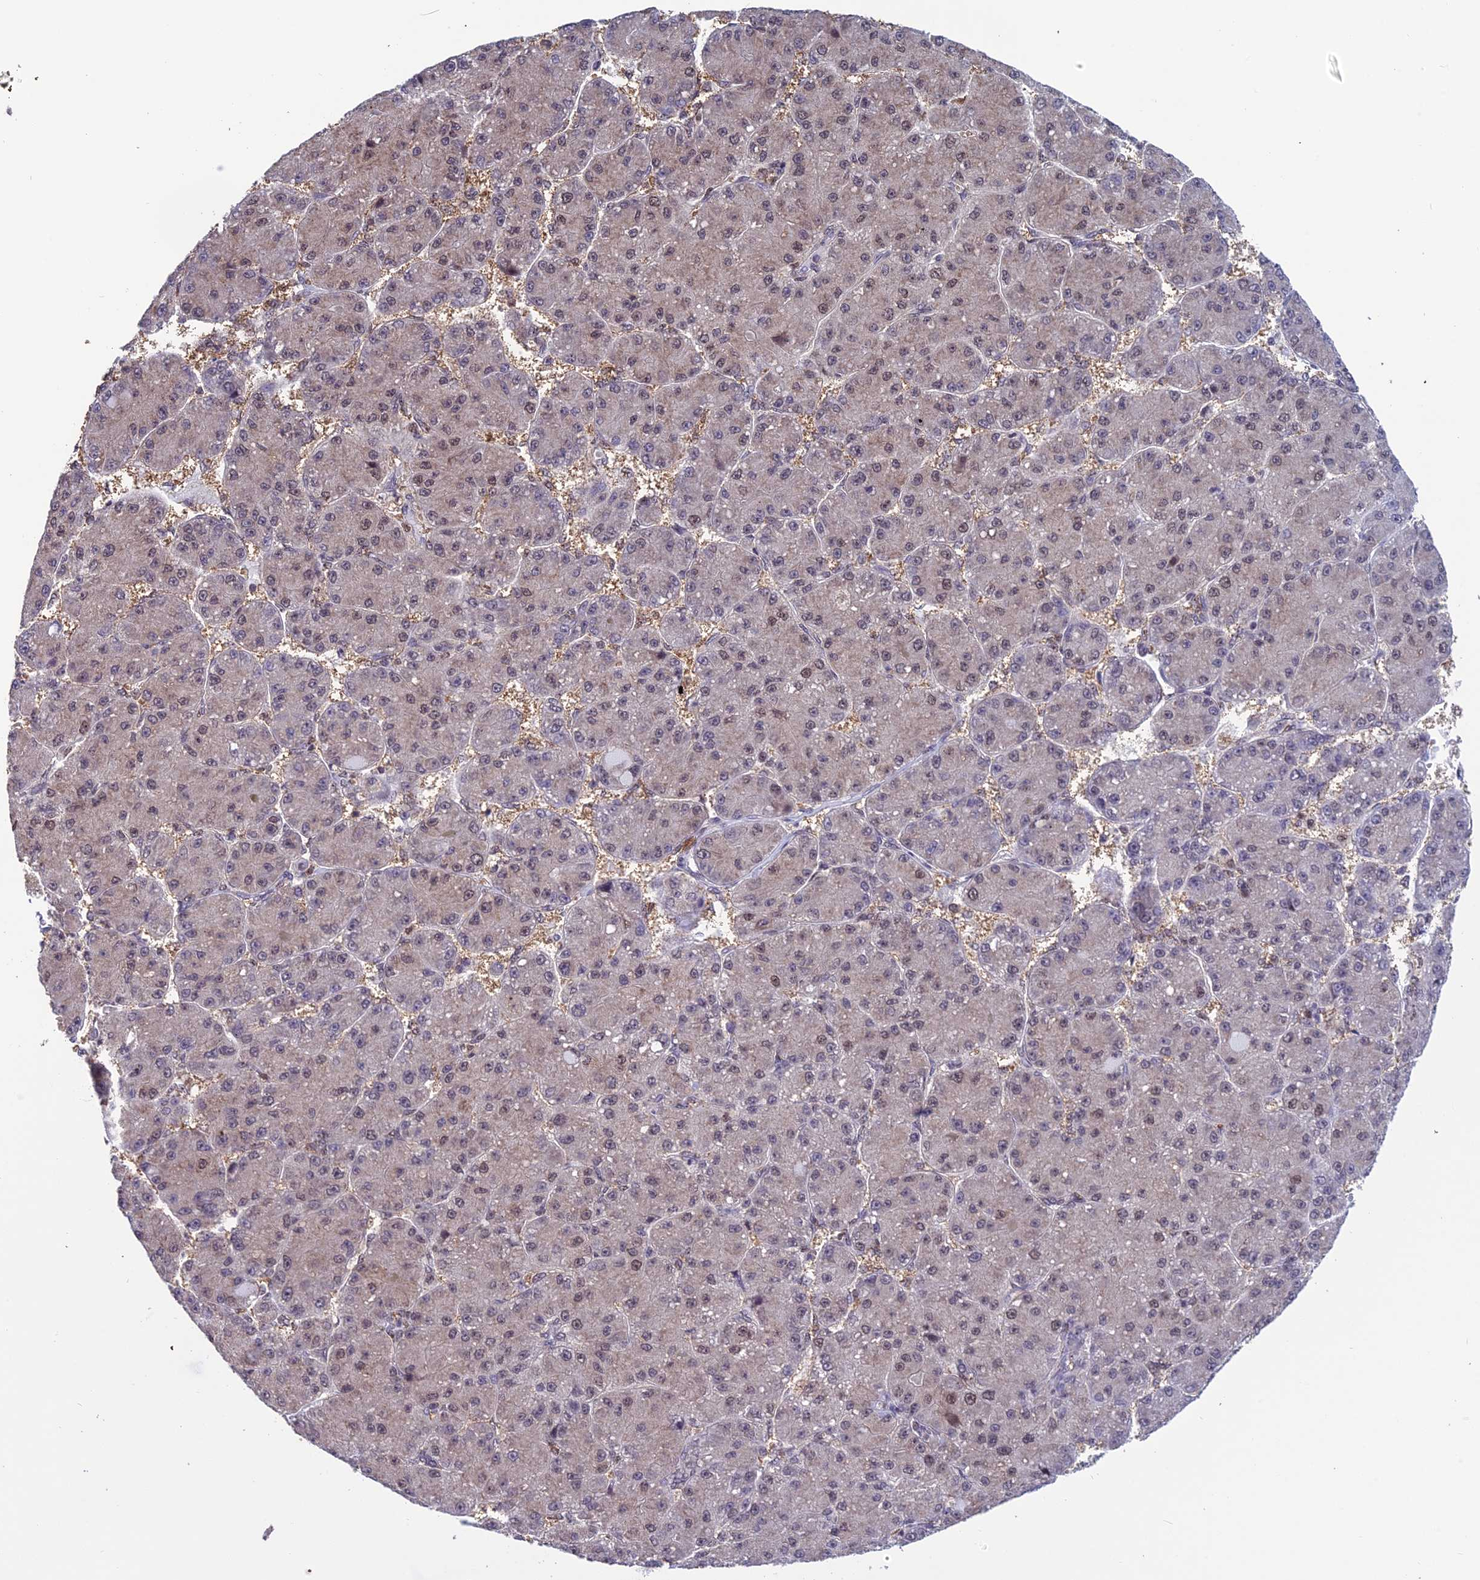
{"staining": {"intensity": "weak", "quantity": "<25%", "location": "nuclear"}, "tissue": "liver cancer", "cell_type": "Tumor cells", "image_type": "cancer", "snomed": [{"axis": "morphology", "description": "Carcinoma, Hepatocellular, NOS"}, {"axis": "topography", "description": "Liver"}], "caption": "Immunohistochemical staining of liver cancer (hepatocellular carcinoma) displays no significant staining in tumor cells.", "gene": "MIS12", "patient": {"sex": "male", "age": 67}}